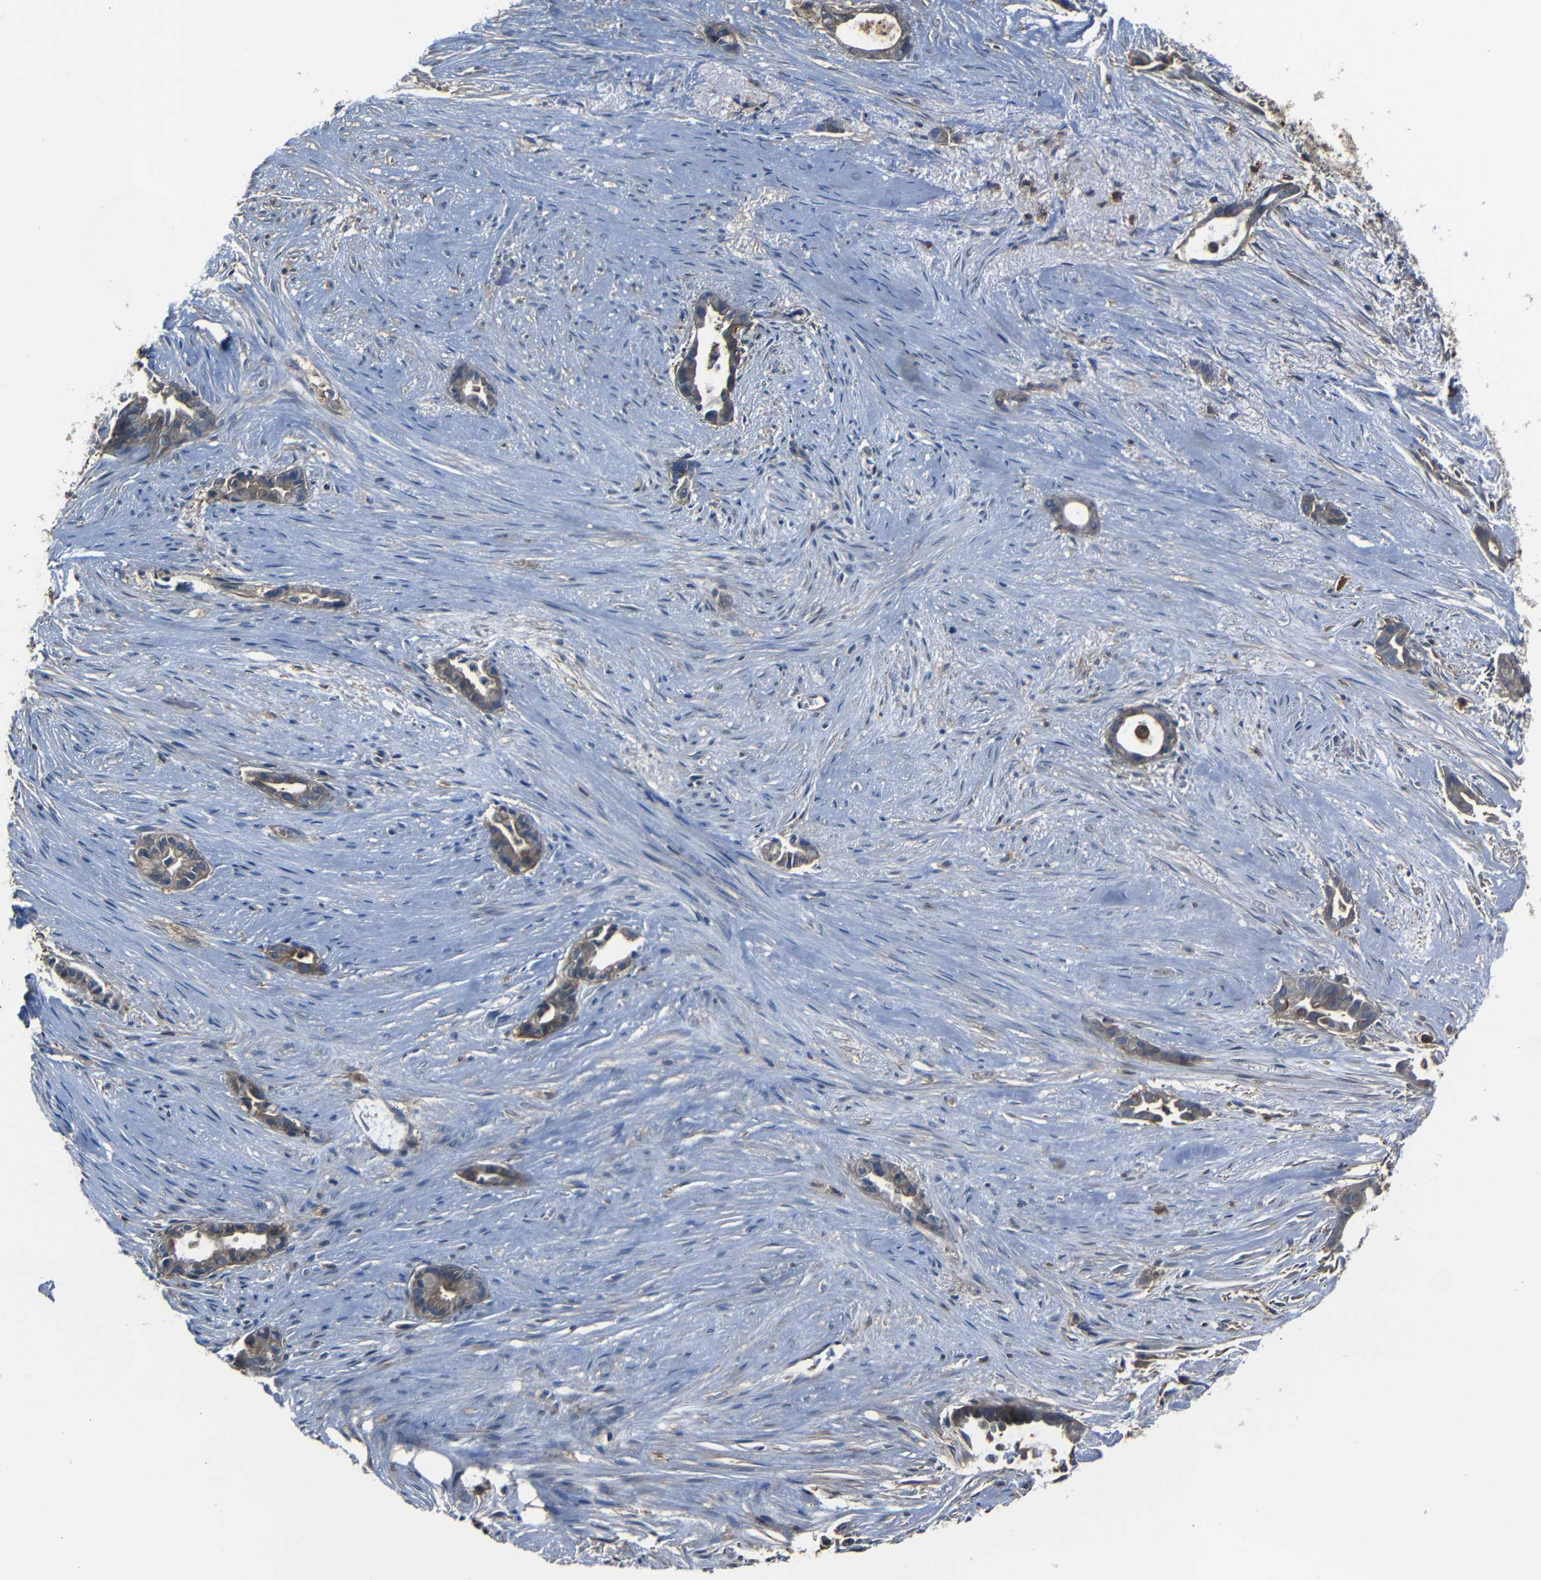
{"staining": {"intensity": "weak", "quantity": ">75%", "location": "cytoplasmic/membranous"}, "tissue": "liver cancer", "cell_type": "Tumor cells", "image_type": "cancer", "snomed": [{"axis": "morphology", "description": "Cholangiocarcinoma"}, {"axis": "topography", "description": "Liver"}], "caption": "This is a histology image of immunohistochemistry (IHC) staining of liver cancer, which shows weak positivity in the cytoplasmic/membranous of tumor cells.", "gene": "ADGRE5", "patient": {"sex": "female", "age": 55}}